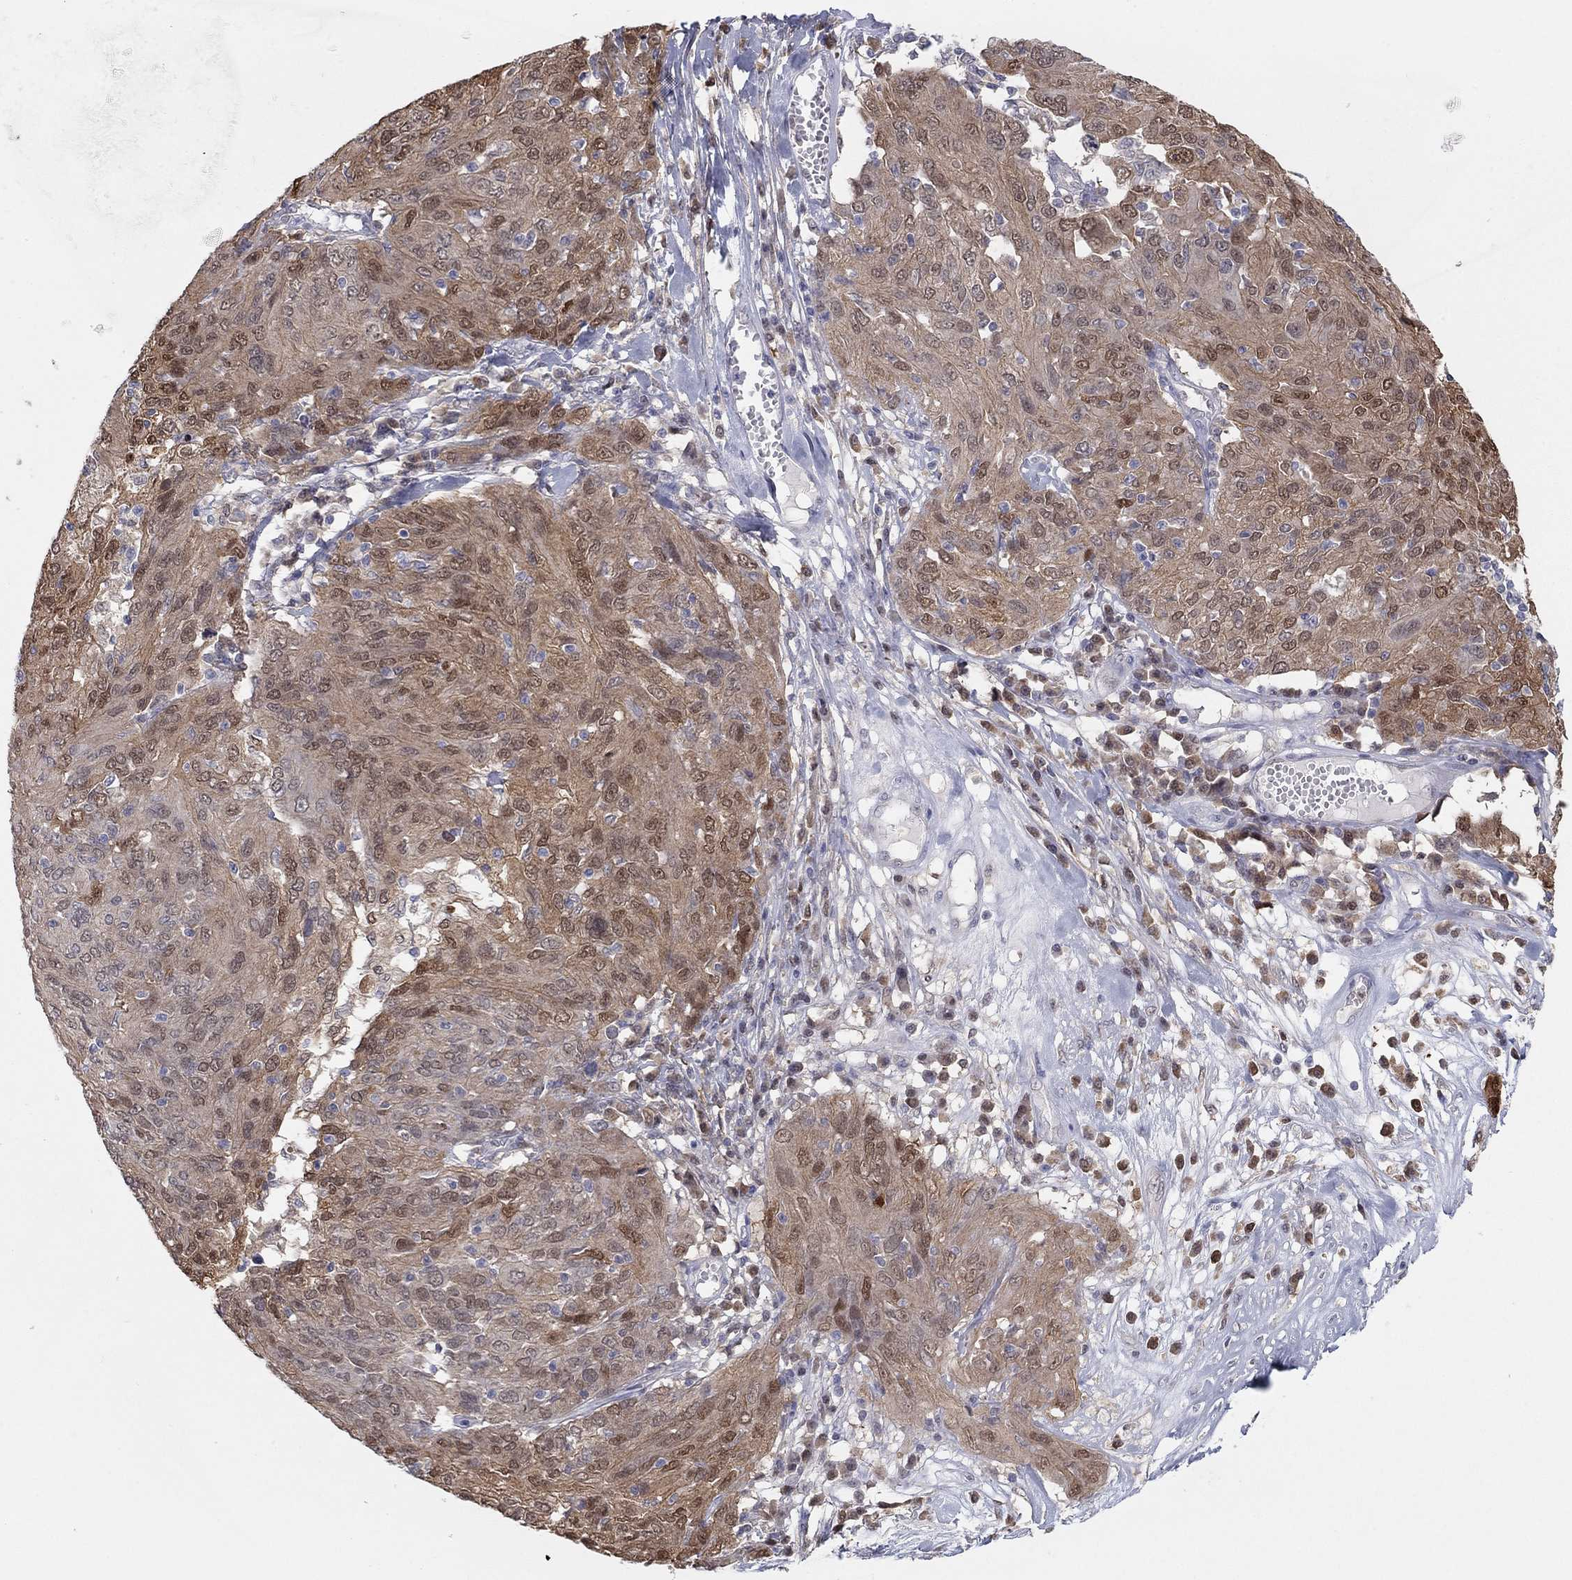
{"staining": {"intensity": "moderate", "quantity": "25%-75%", "location": "cytoplasmic/membranous,nuclear"}, "tissue": "ovarian cancer", "cell_type": "Tumor cells", "image_type": "cancer", "snomed": [{"axis": "morphology", "description": "Carcinoma, endometroid"}, {"axis": "topography", "description": "Ovary"}], "caption": "Endometroid carcinoma (ovarian) stained for a protein reveals moderate cytoplasmic/membranous and nuclear positivity in tumor cells.", "gene": "PDXK", "patient": {"sex": "female", "age": 50}}